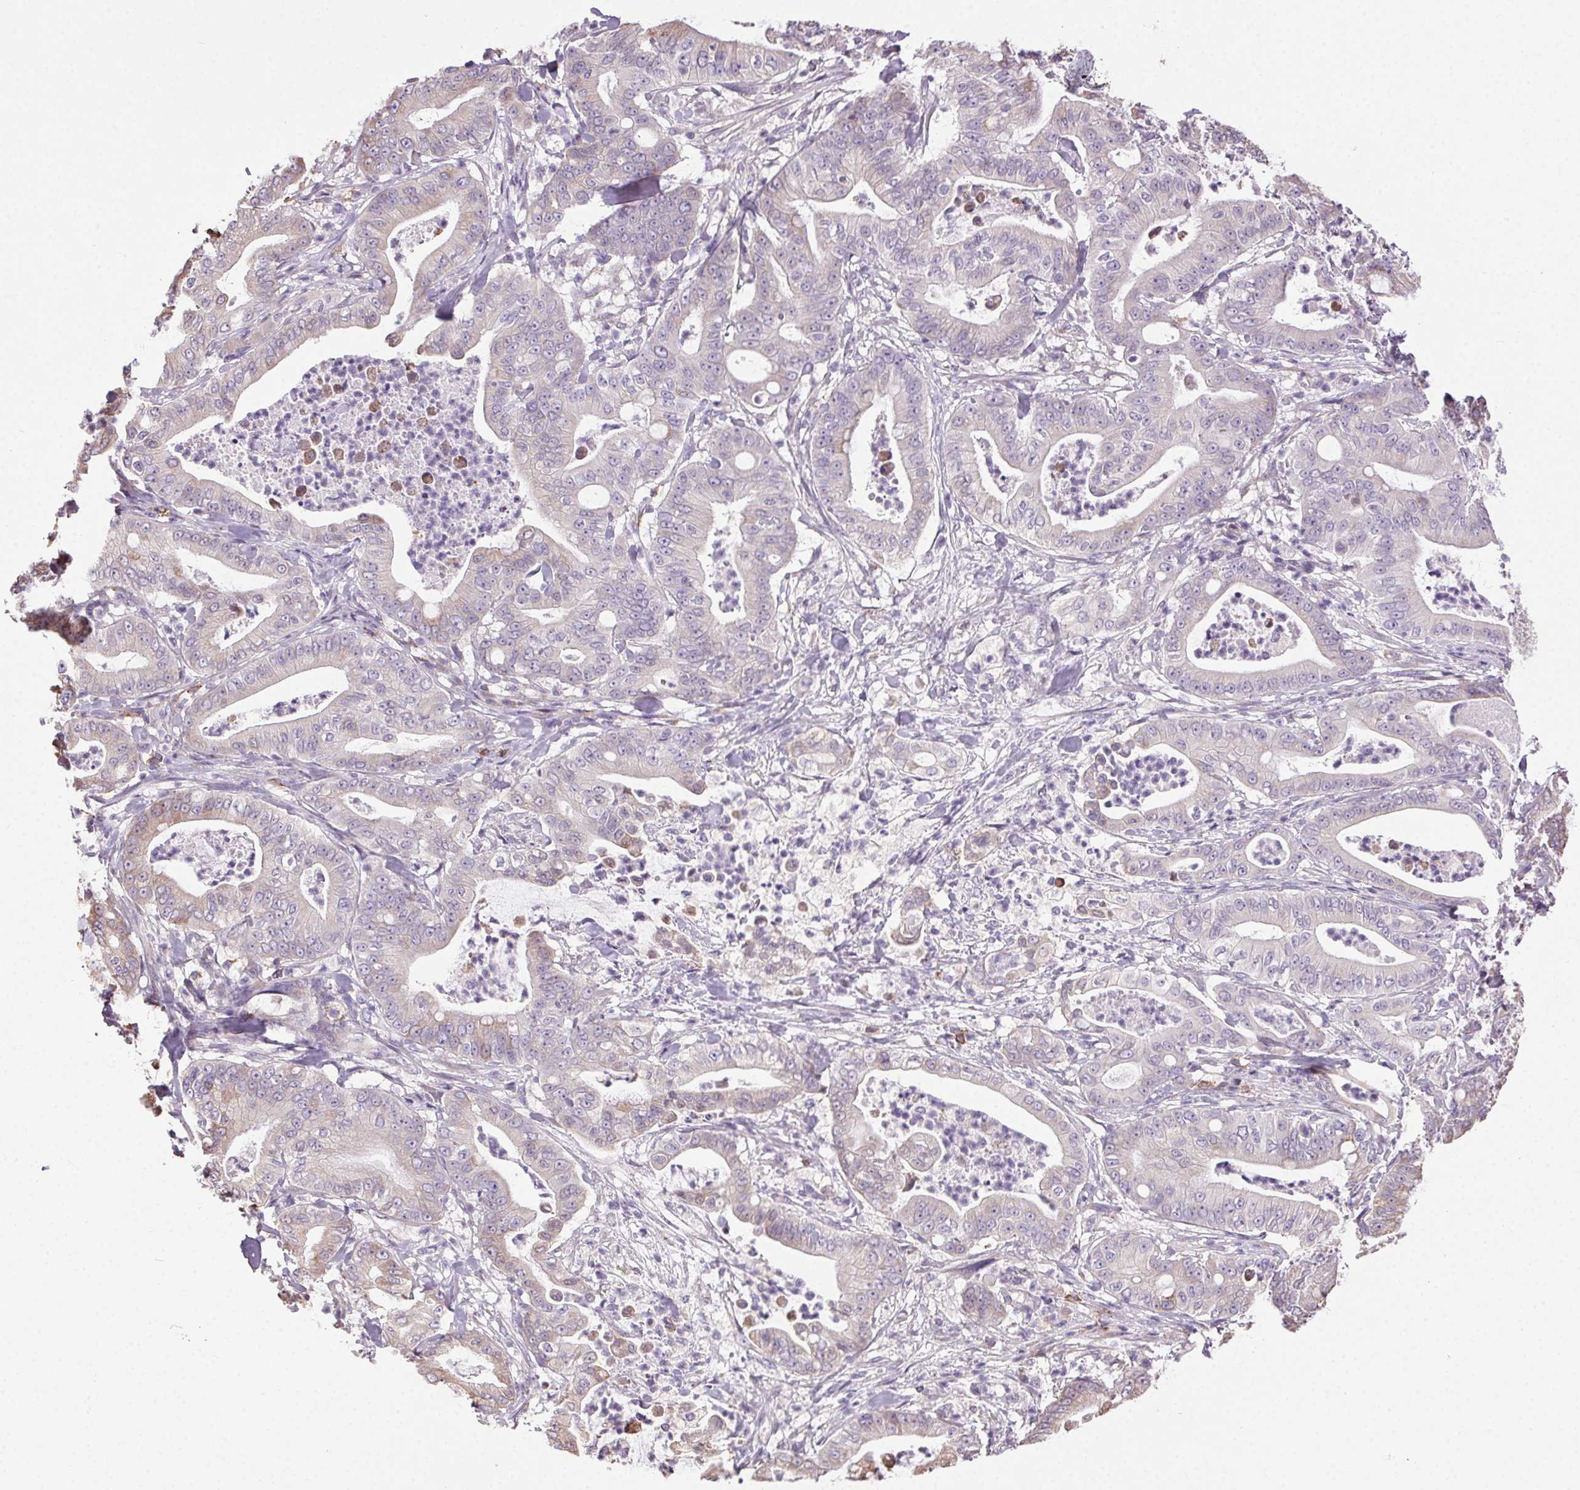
{"staining": {"intensity": "negative", "quantity": "none", "location": "none"}, "tissue": "pancreatic cancer", "cell_type": "Tumor cells", "image_type": "cancer", "snomed": [{"axis": "morphology", "description": "Adenocarcinoma, NOS"}, {"axis": "topography", "description": "Pancreas"}], "caption": "Immunohistochemistry (IHC) image of pancreatic cancer stained for a protein (brown), which demonstrates no staining in tumor cells.", "gene": "SNX31", "patient": {"sex": "male", "age": 71}}